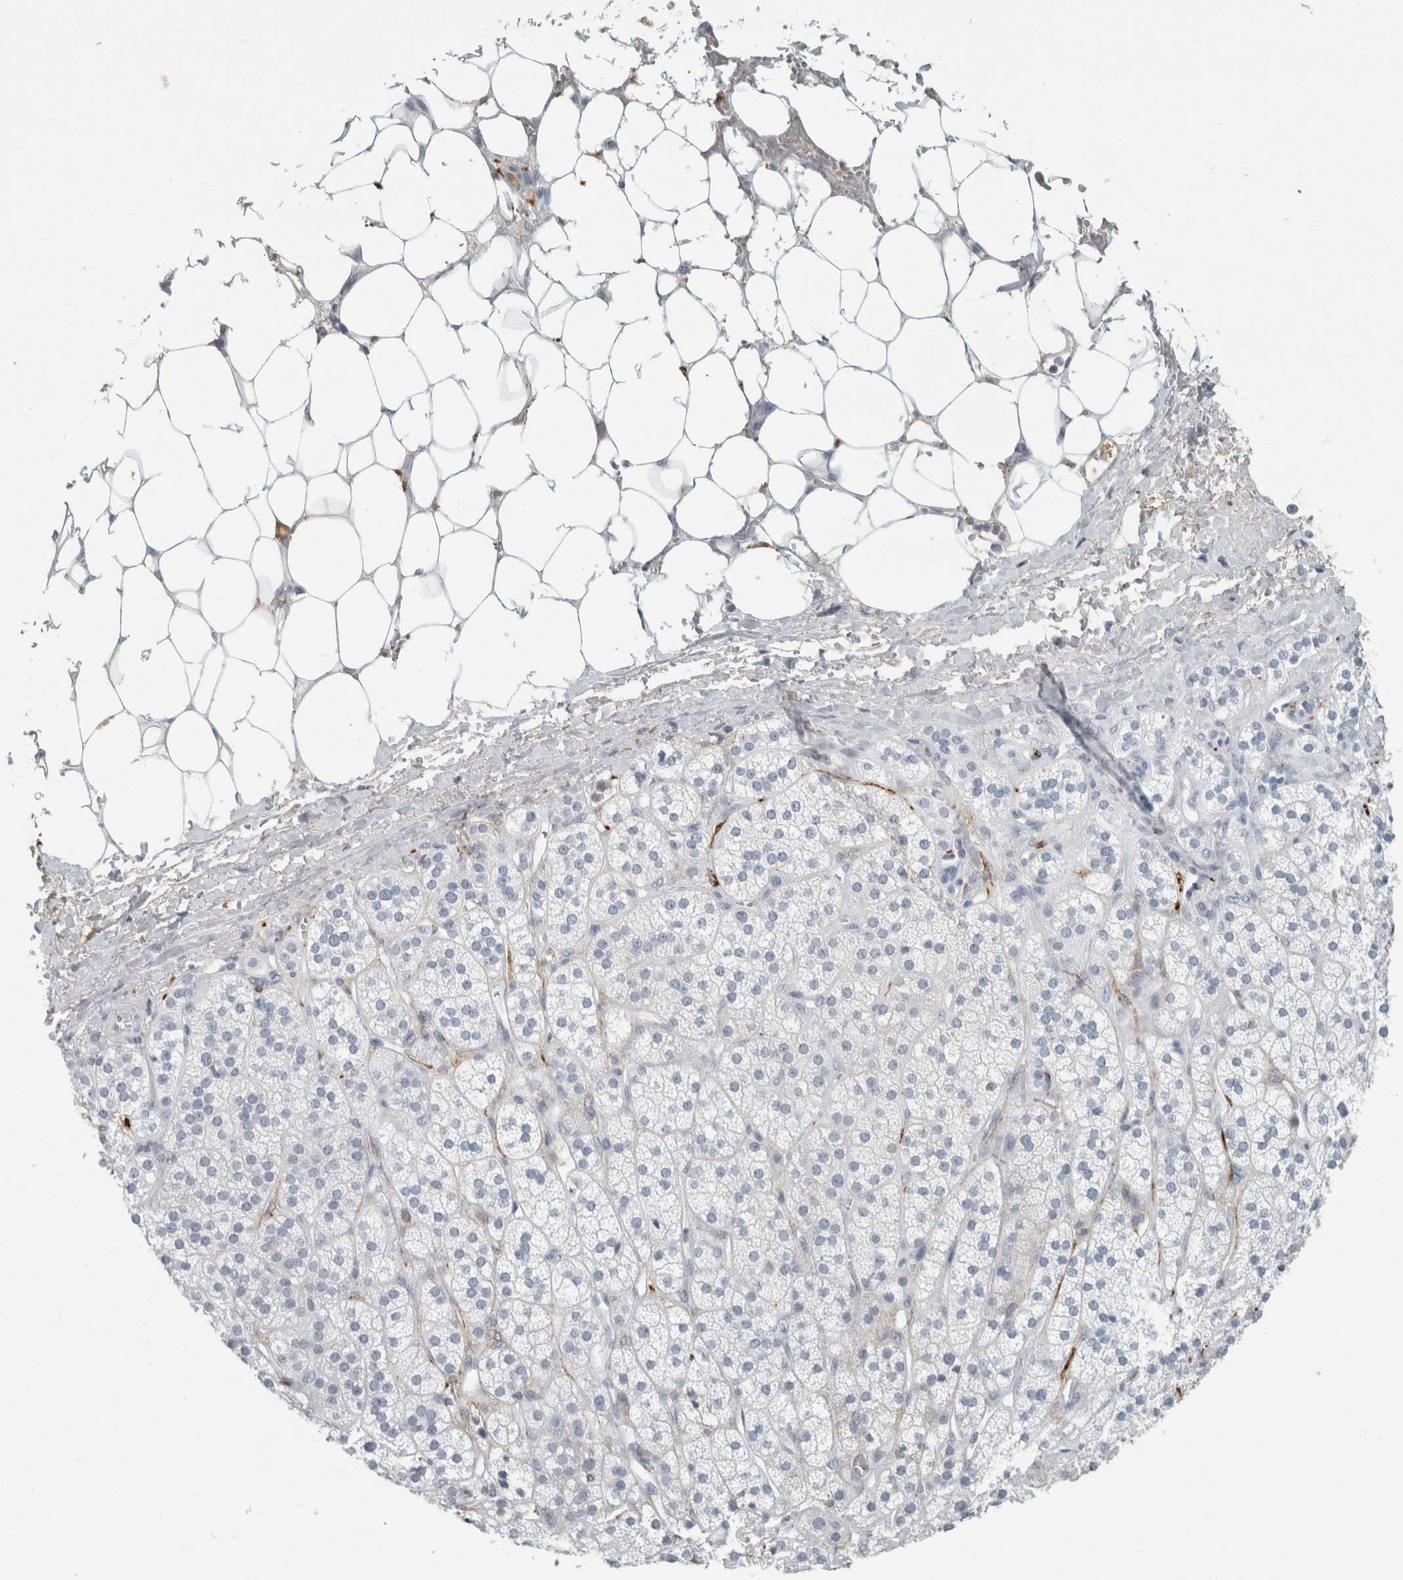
{"staining": {"intensity": "negative", "quantity": "none", "location": "none"}, "tissue": "adrenal gland", "cell_type": "Glandular cells", "image_type": "normal", "snomed": [{"axis": "morphology", "description": "Normal tissue, NOS"}, {"axis": "topography", "description": "Adrenal gland"}], "caption": "This is an immunohistochemistry photomicrograph of unremarkable adrenal gland. There is no positivity in glandular cells.", "gene": "CHL1", "patient": {"sex": "male", "age": 56}}